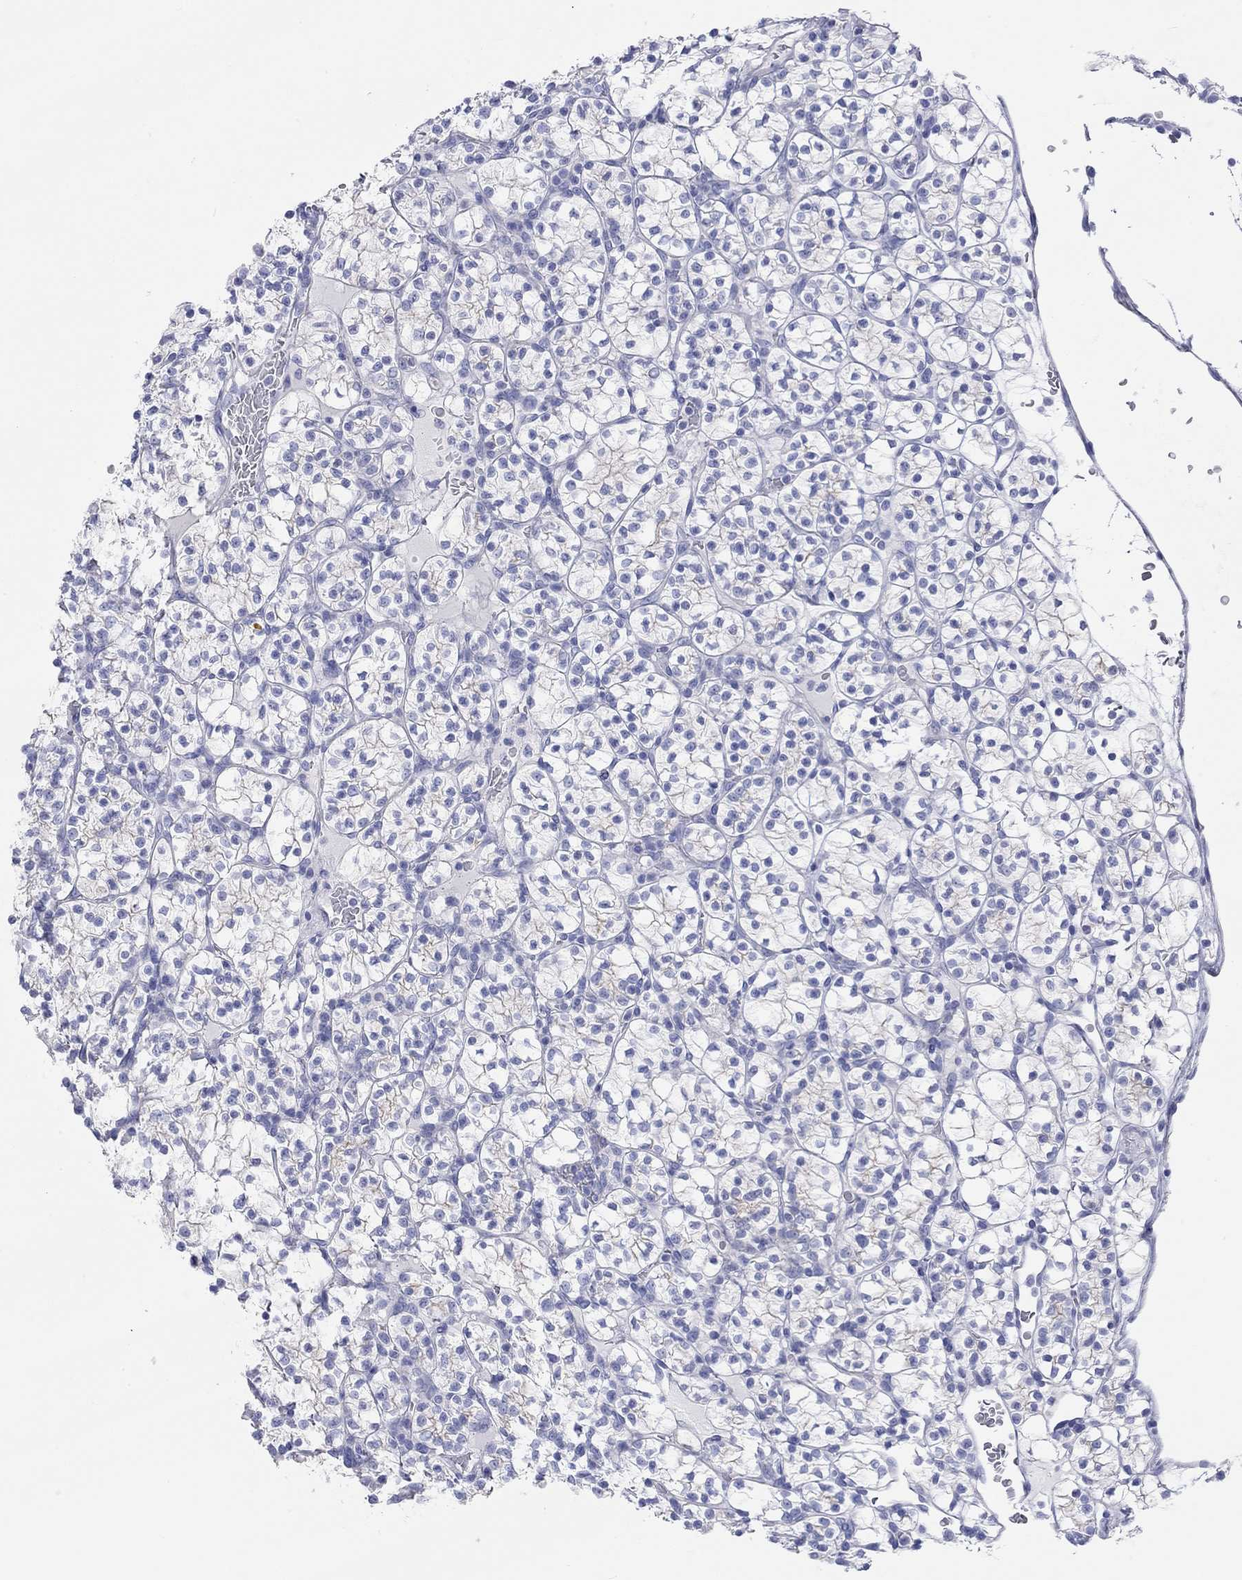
{"staining": {"intensity": "negative", "quantity": "none", "location": "none"}, "tissue": "renal cancer", "cell_type": "Tumor cells", "image_type": "cancer", "snomed": [{"axis": "morphology", "description": "Adenocarcinoma, NOS"}, {"axis": "topography", "description": "Kidney"}], "caption": "An IHC histopathology image of renal adenocarcinoma is shown. There is no staining in tumor cells of renal adenocarcinoma. (Brightfield microscopy of DAB immunohistochemistry at high magnification).", "gene": "SPATA9", "patient": {"sex": "female", "age": 89}}